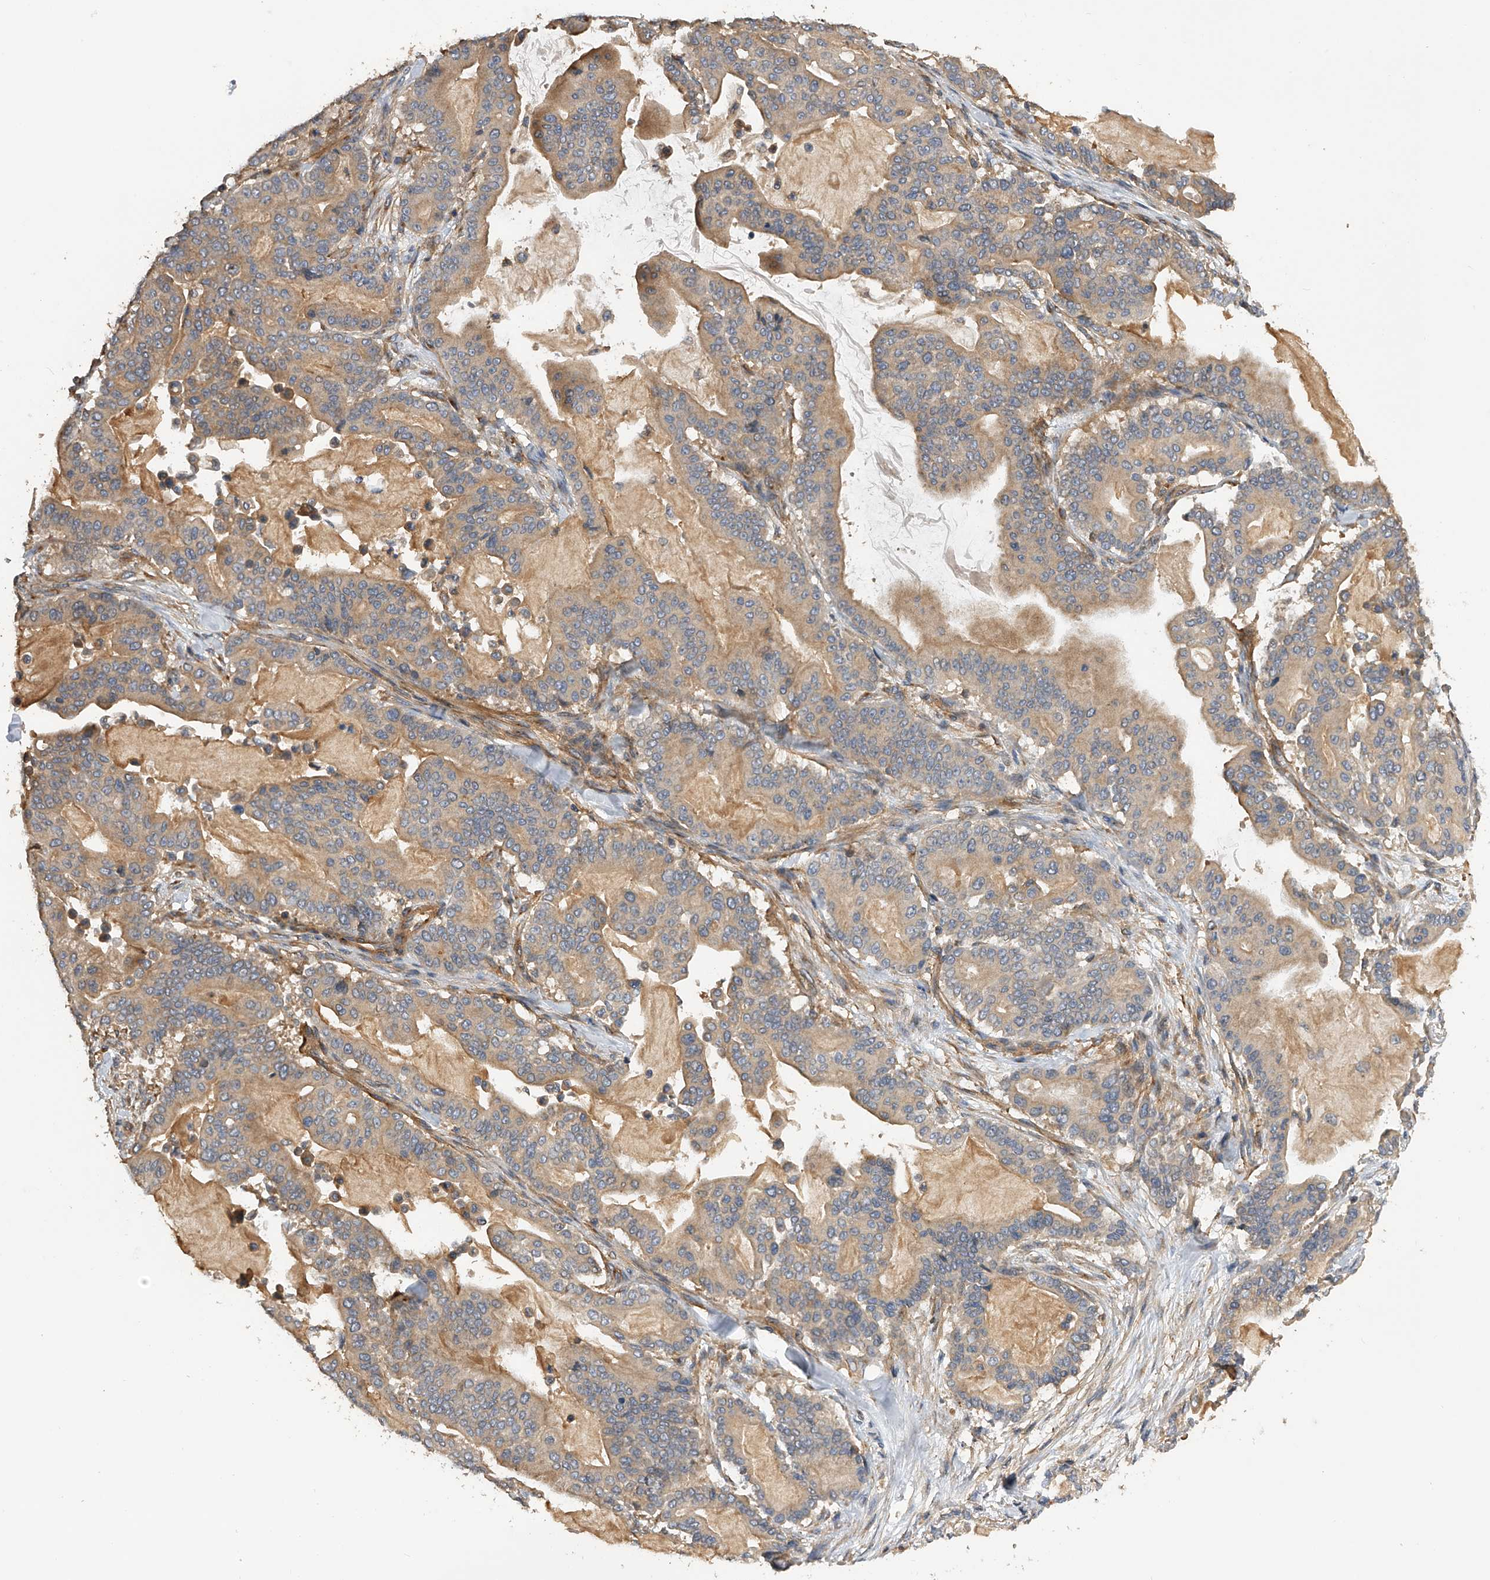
{"staining": {"intensity": "moderate", "quantity": "25%-75%", "location": "cytoplasmic/membranous"}, "tissue": "pancreatic cancer", "cell_type": "Tumor cells", "image_type": "cancer", "snomed": [{"axis": "morphology", "description": "Adenocarcinoma, NOS"}, {"axis": "topography", "description": "Pancreas"}], "caption": "Brown immunohistochemical staining in human pancreatic cancer (adenocarcinoma) reveals moderate cytoplasmic/membranous positivity in about 25%-75% of tumor cells.", "gene": "PTPRA", "patient": {"sex": "male", "age": 63}}